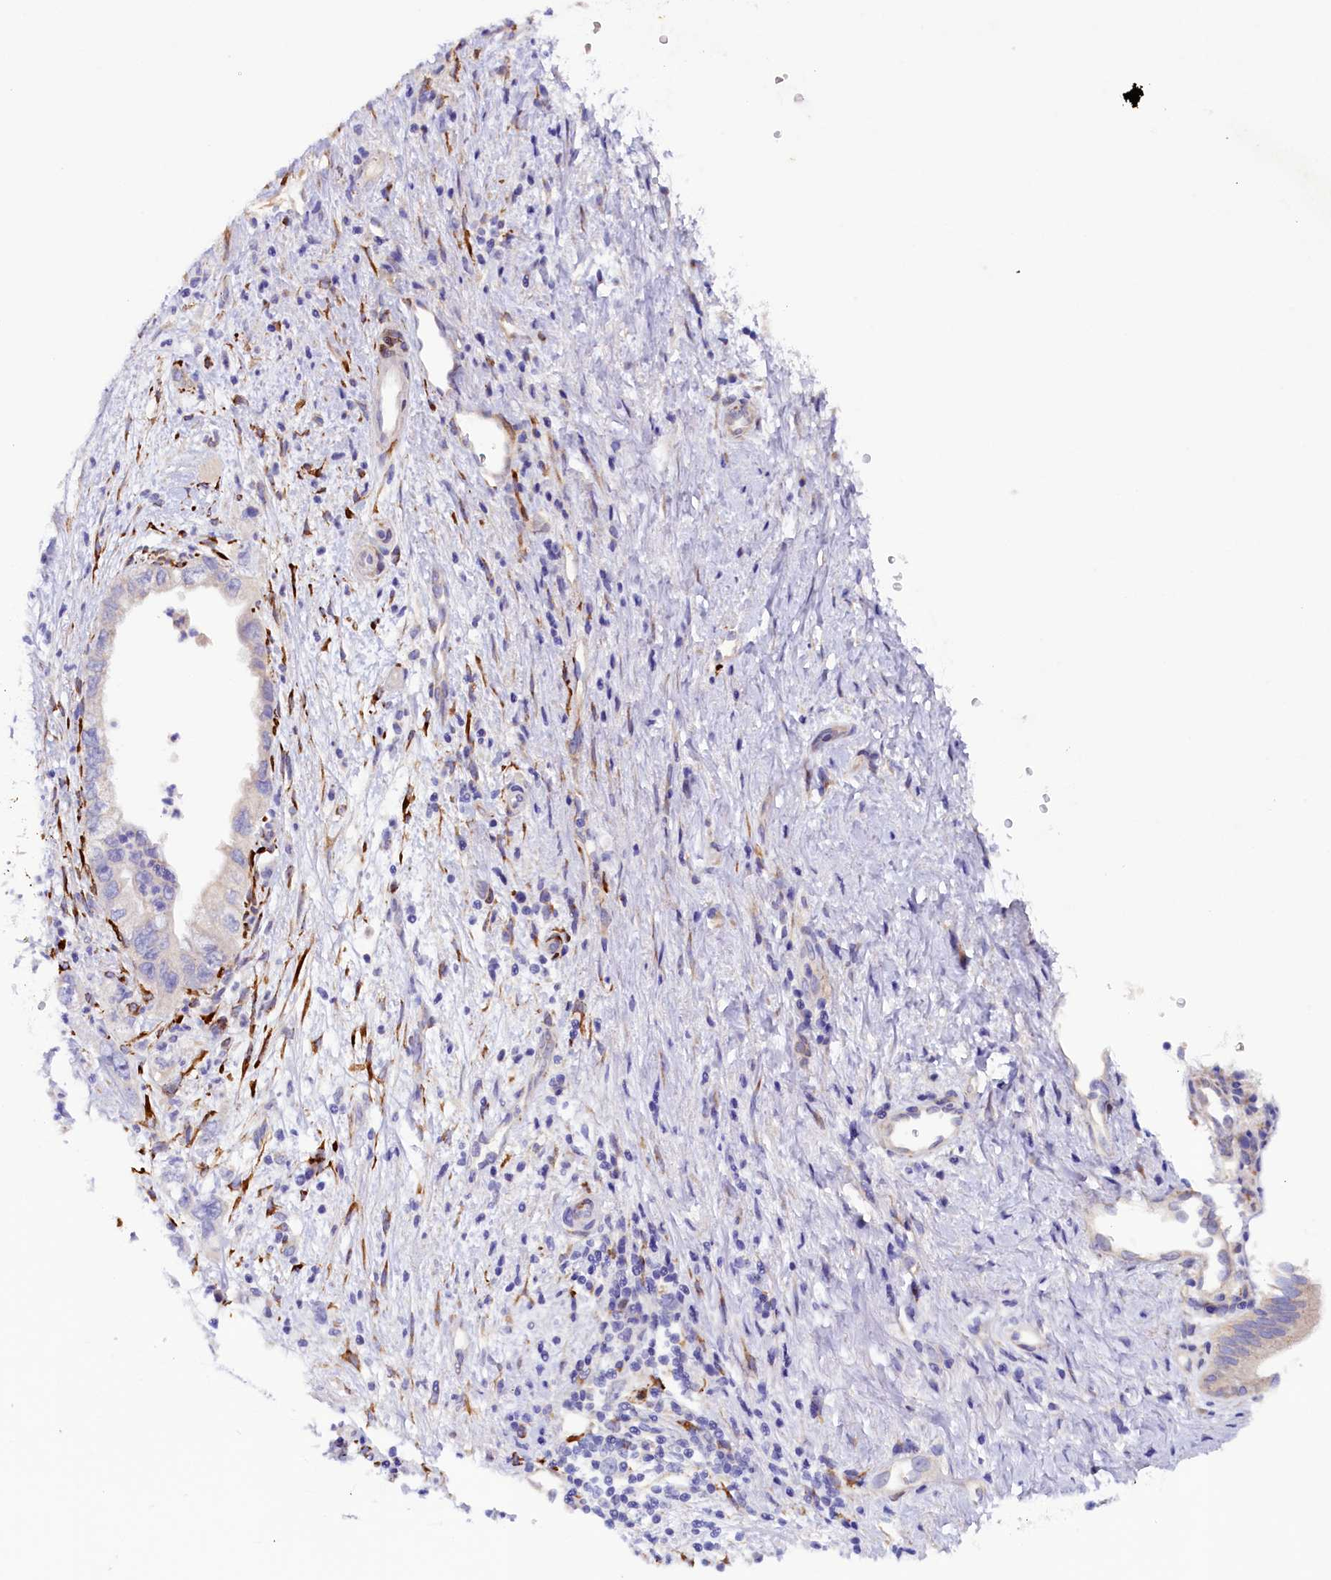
{"staining": {"intensity": "negative", "quantity": "none", "location": "none"}, "tissue": "pancreatic cancer", "cell_type": "Tumor cells", "image_type": "cancer", "snomed": [{"axis": "morphology", "description": "Adenocarcinoma, NOS"}, {"axis": "topography", "description": "Pancreas"}], "caption": "This image is of adenocarcinoma (pancreatic) stained with immunohistochemistry (IHC) to label a protein in brown with the nuclei are counter-stained blue. There is no positivity in tumor cells.", "gene": "ARRDC4", "patient": {"sex": "female", "age": 73}}